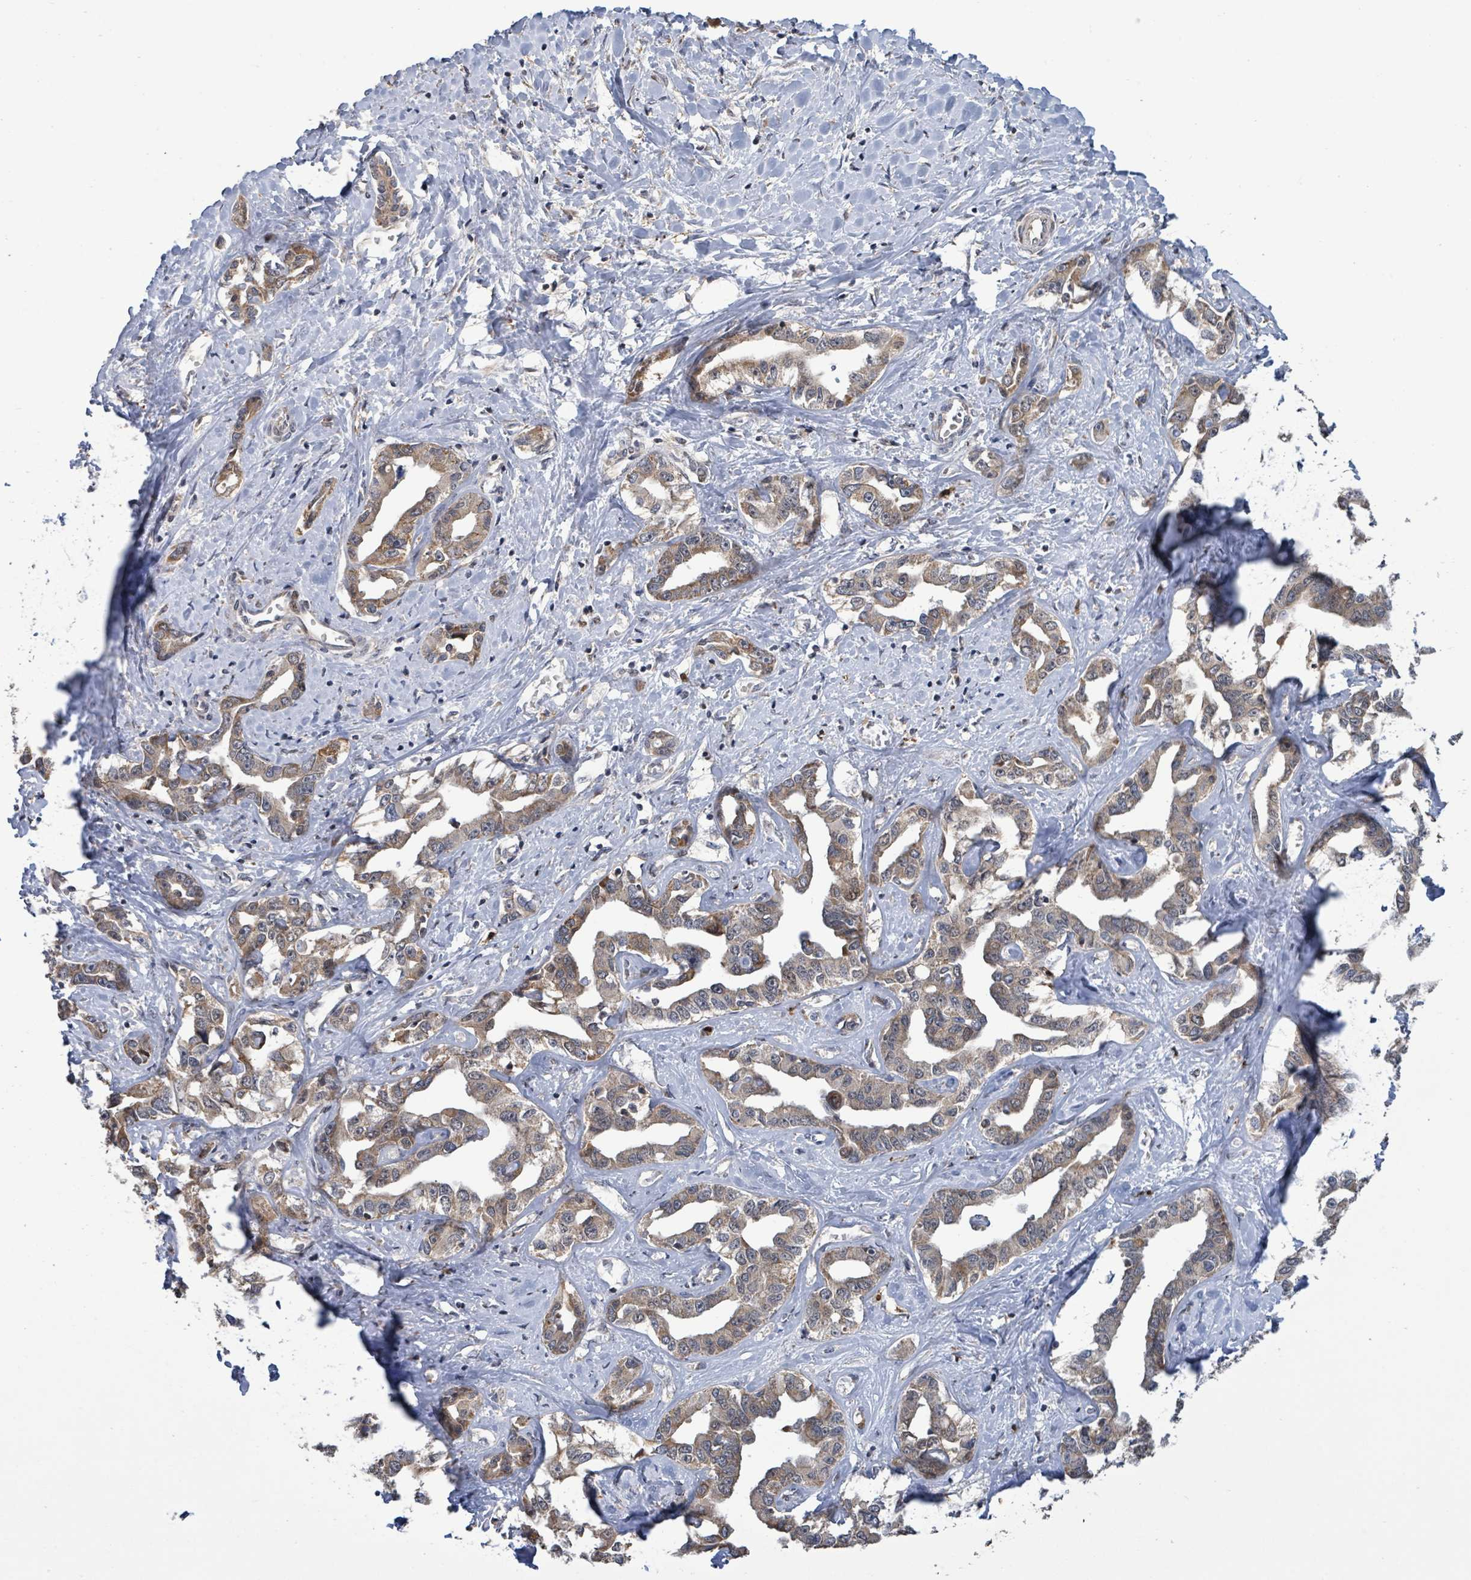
{"staining": {"intensity": "moderate", "quantity": ">75%", "location": "cytoplasmic/membranous"}, "tissue": "liver cancer", "cell_type": "Tumor cells", "image_type": "cancer", "snomed": [{"axis": "morphology", "description": "Cholangiocarcinoma"}, {"axis": "topography", "description": "Liver"}], "caption": "An image showing moderate cytoplasmic/membranous positivity in approximately >75% of tumor cells in liver cancer (cholangiocarcinoma), as visualized by brown immunohistochemical staining.", "gene": "COQ6", "patient": {"sex": "male", "age": 59}}